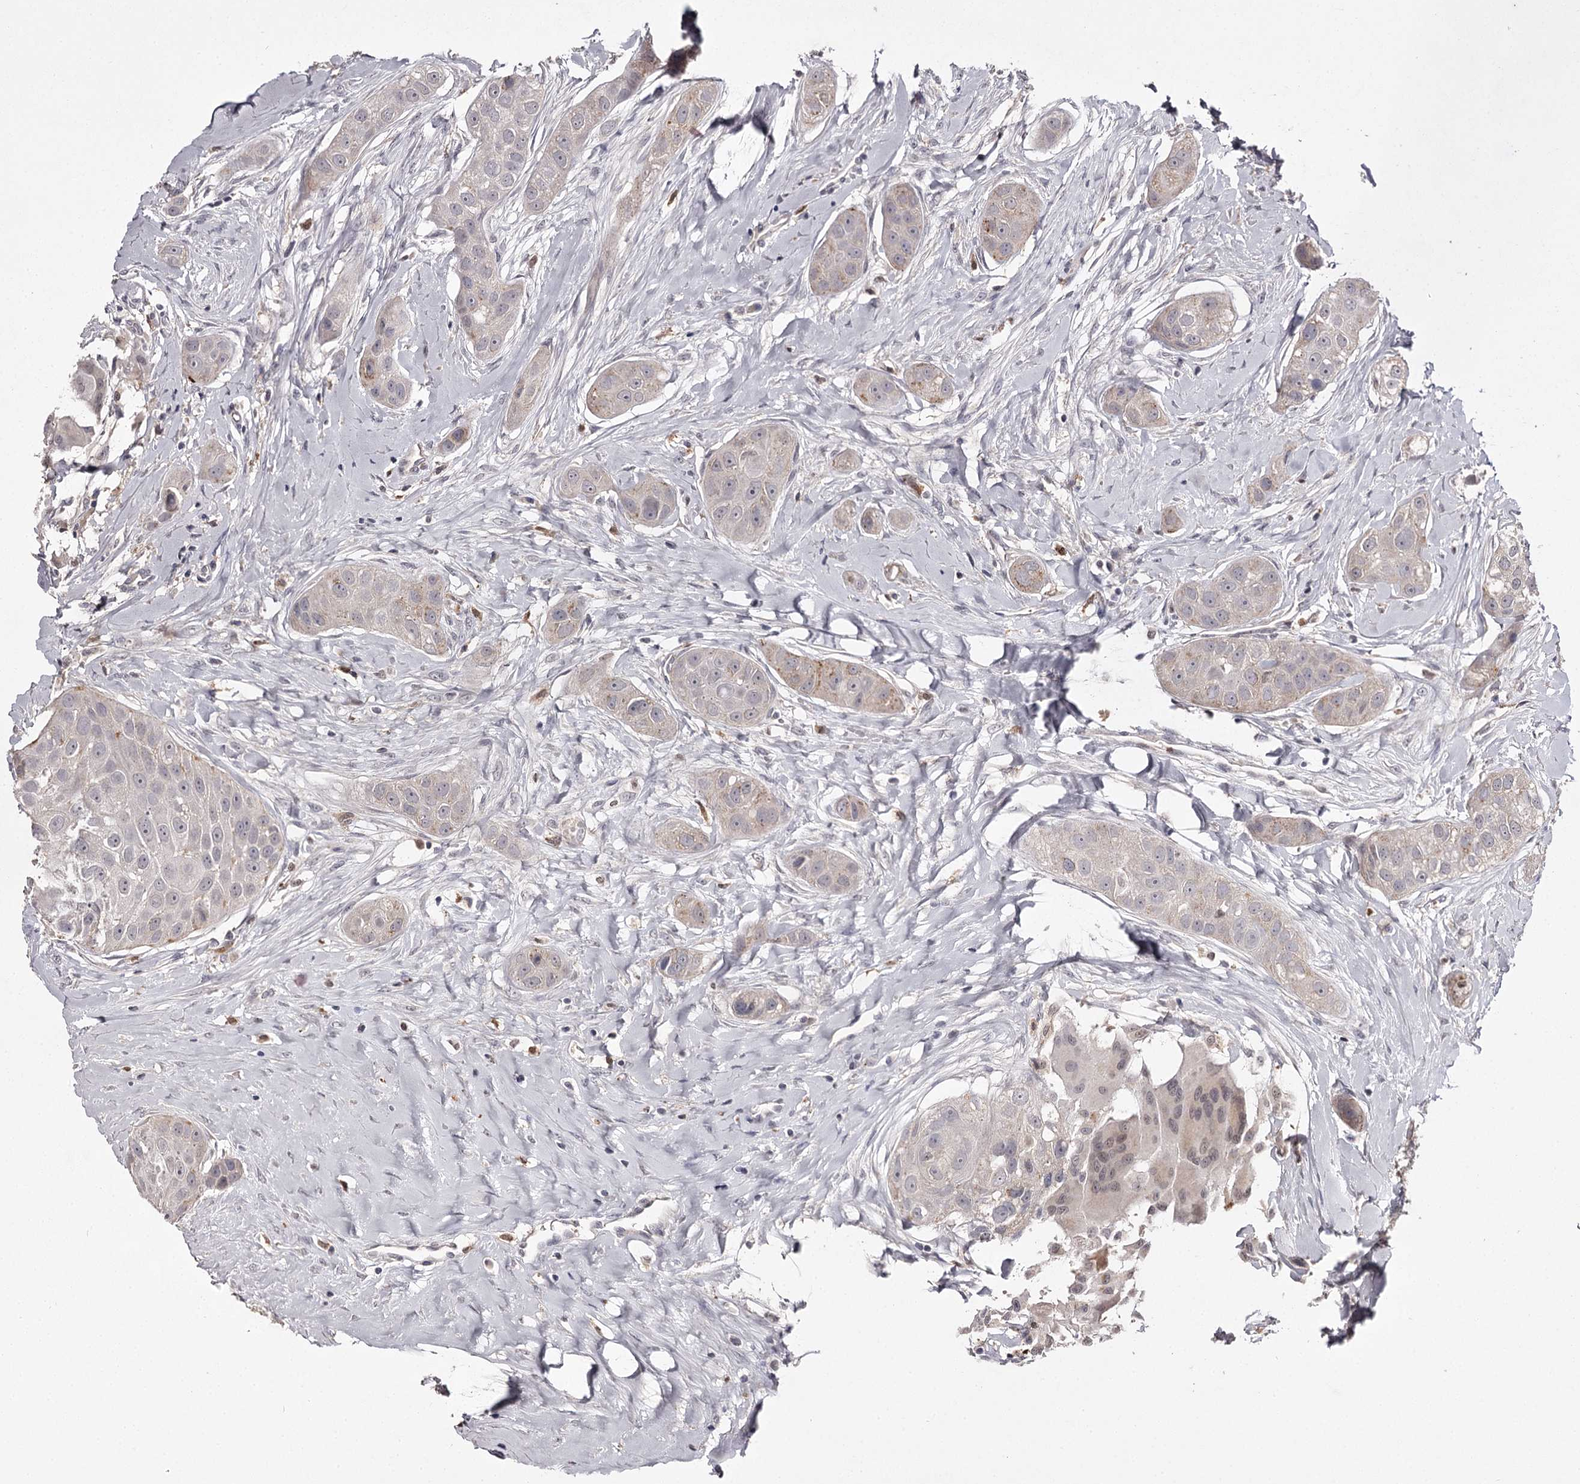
{"staining": {"intensity": "negative", "quantity": "none", "location": "none"}, "tissue": "head and neck cancer", "cell_type": "Tumor cells", "image_type": "cancer", "snomed": [{"axis": "morphology", "description": "Normal tissue, NOS"}, {"axis": "morphology", "description": "Squamous cell carcinoma, NOS"}, {"axis": "topography", "description": "Skeletal muscle"}, {"axis": "topography", "description": "Head-Neck"}], "caption": "IHC micrograph of head and neck cancer (squamous cell carcinoma) stained for a protein (brown), which displays no expression in tumor cells.", "gene": "SLC32A1", "patient": {"sex": "male", "age": 51}}